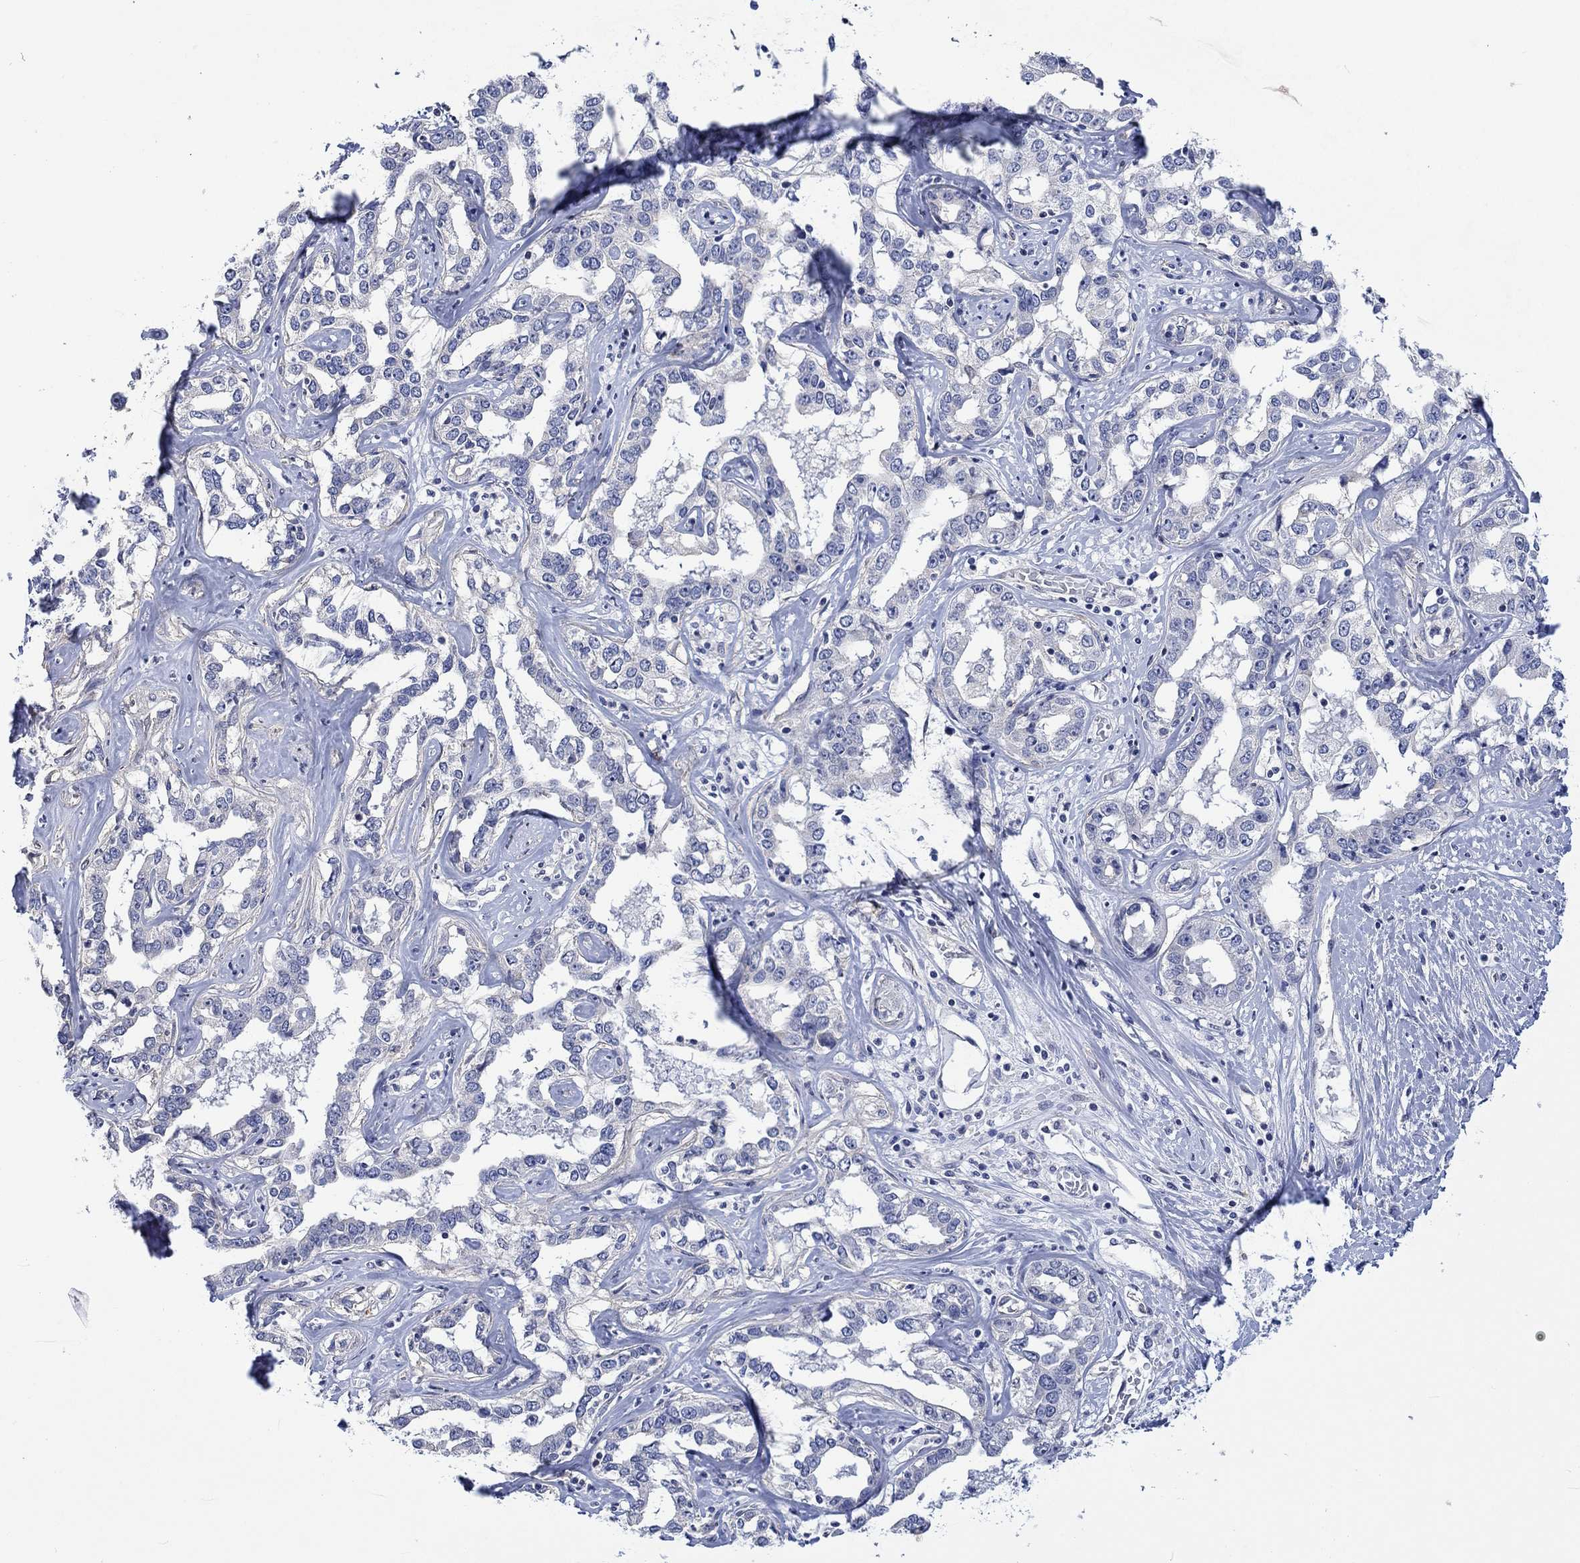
{"staining": {"intensity": "negative", "quantity": "none", "location": "none"}, "tissue": "liver cancer", "cell_type": "Tumor cells", "image_type": "cancer", "snomed": [{"axis": "morphology", "description": "Cholangiocarcinoma"}, {"axis": "topography", "description": "Liver"}], "caption": "Immunohistochemical staining of liver cholangiocarcinoma shows no significant staining in tumor cells.", "gene": "AGRP", "patient": {"sex": "male", "age": 59}}